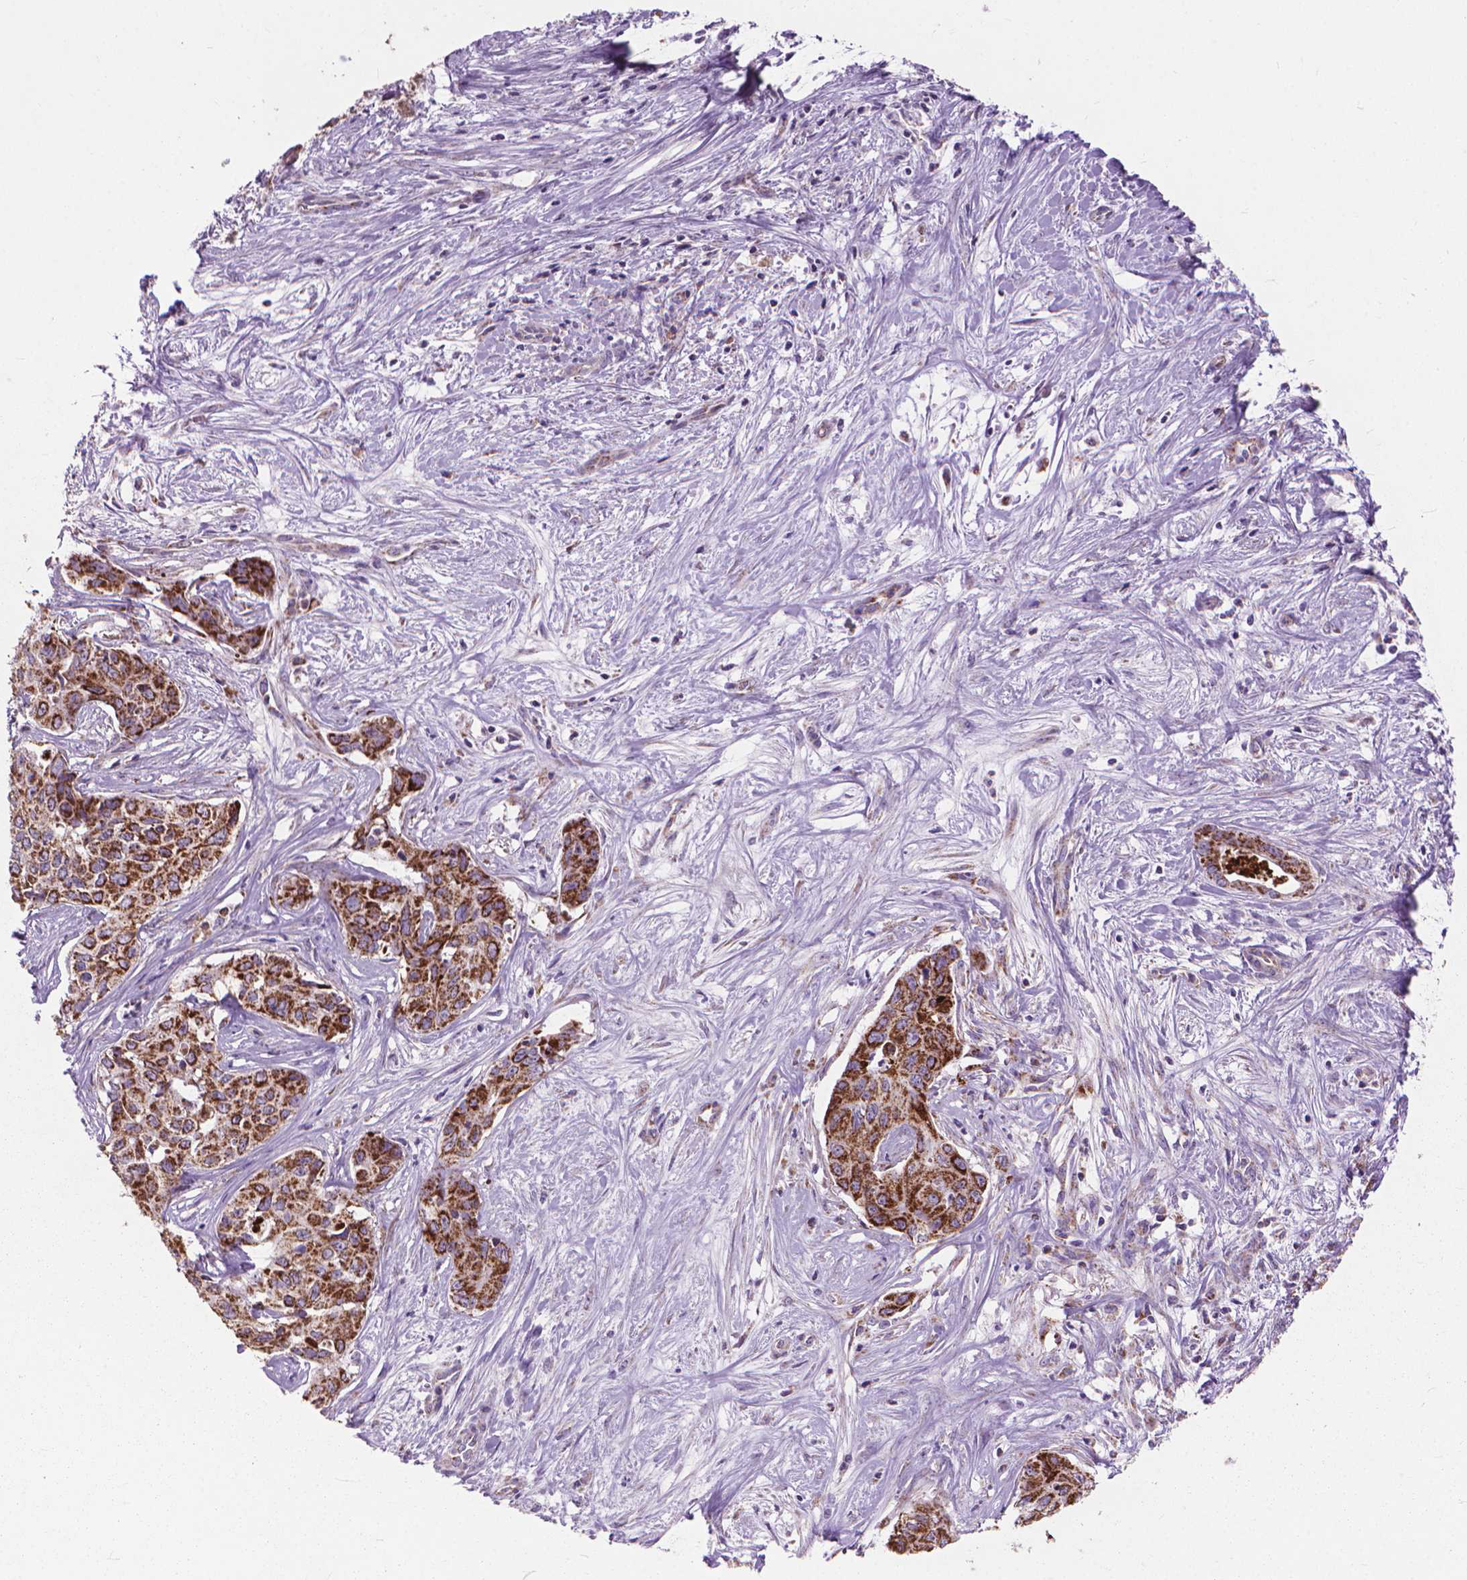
{"staining": {"intensity": "strong", "quantity": ">75%", "location": "cytoplasmic/membranous"}, "tissue": "liver cancer", "cell_type": "Tumor cells", "image_type": "cancer", "snomed": [{"axis": "morphology", "description": "Cholangiocarcinoma"}, {"axis": "topography", "description": "Liver"}], "caption": "The photomicrograph displays immunohistochemical staining of cholangiocarcinoma (liver). There is strong cytoplasmic/membranous positivity is appreciated in approximately >75% of tumor cells.", "gene": "VDAC1", "patient": {"sex": "female", "age": 65}}